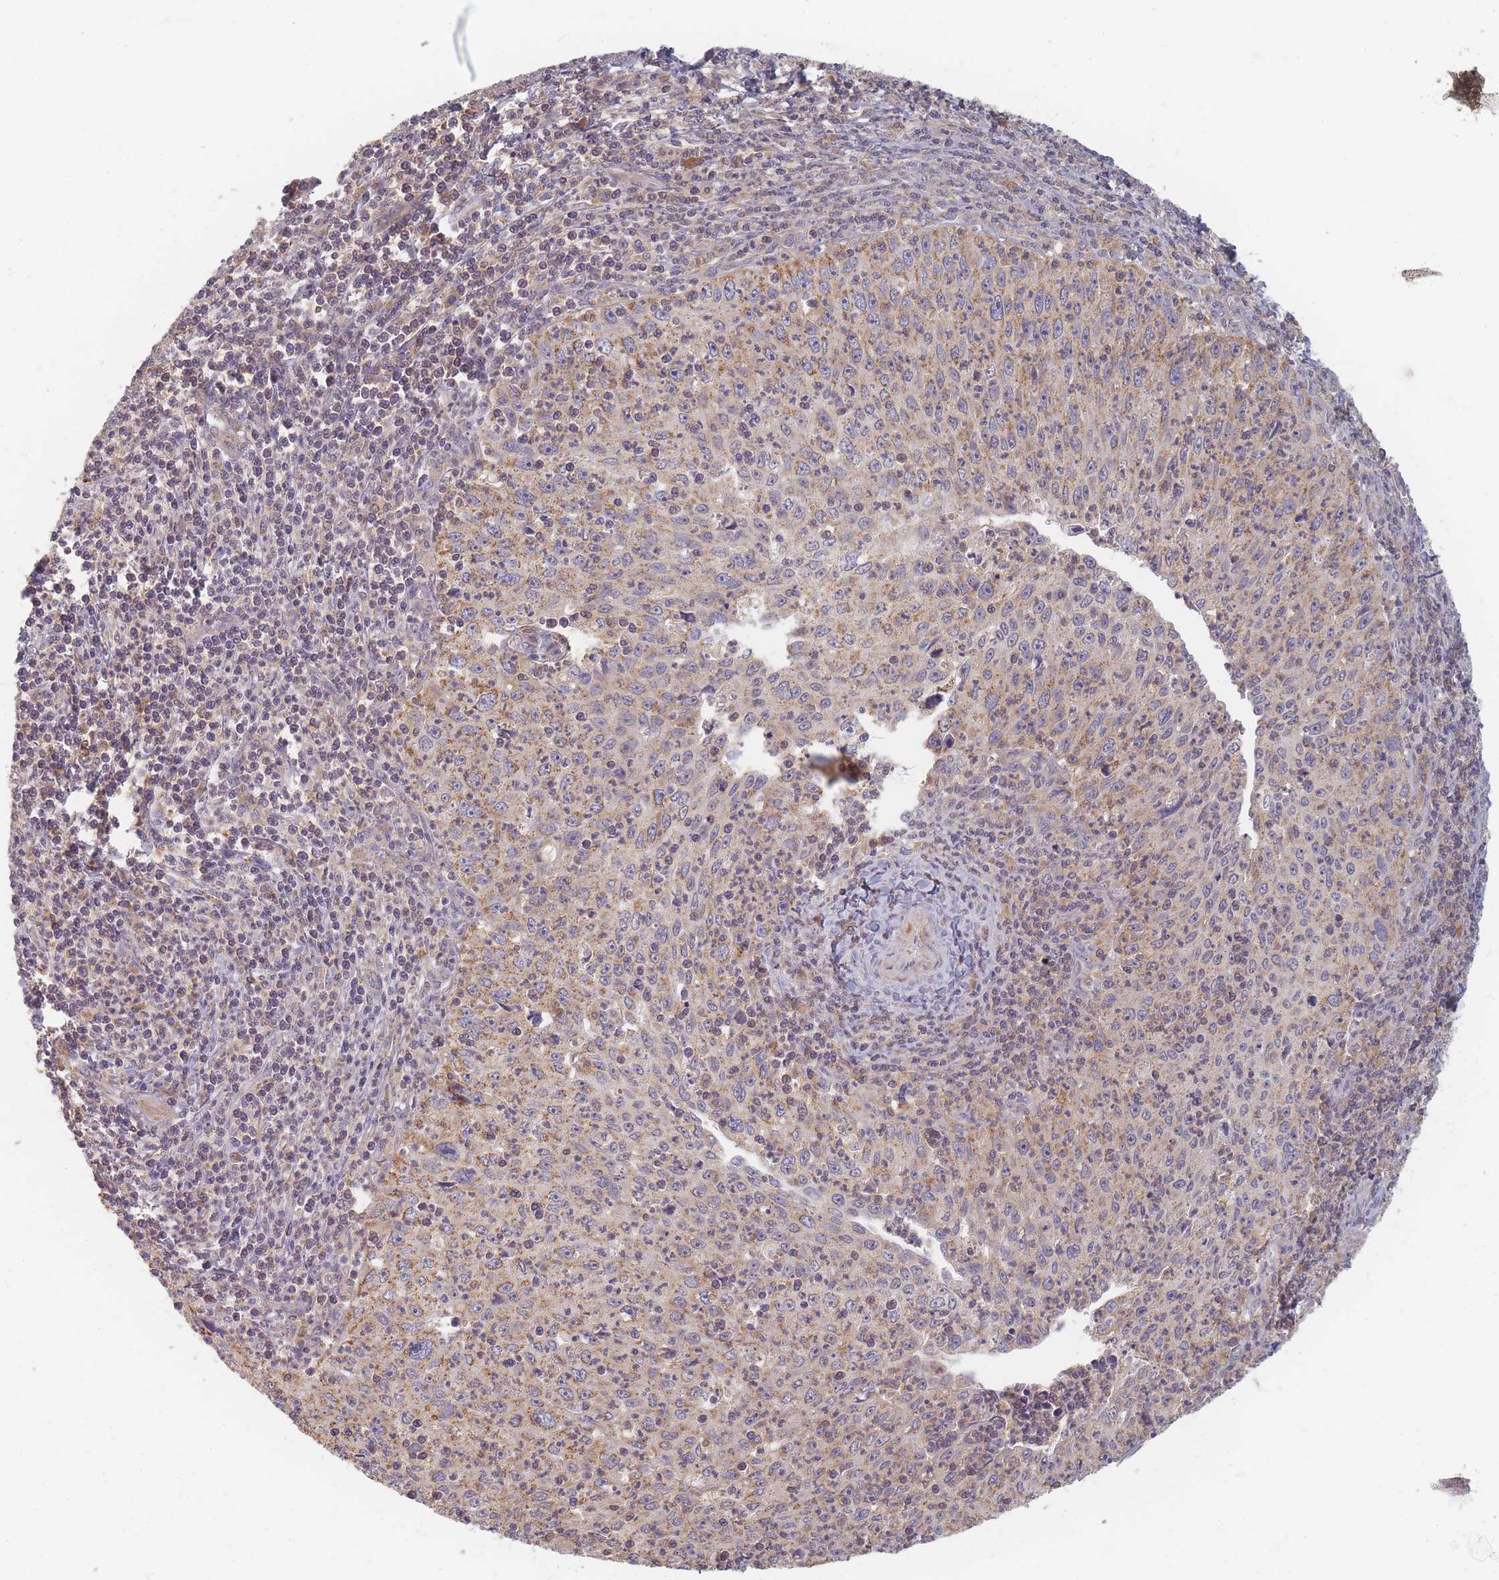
{"staining": {"intensity": "moderate", "quantity": "25%-75%", "location": "cytoplasmic/membranous"}, "tissue": "cervical cancer", "cell_type": "Tumor cells", "image_type": "cancer", "snomed": [{"axis": "morphology", "description": "Squamous cell carcinoma, NOS"}, {"axis": "topography", "description": "Cervix"}], "caption": "Cervical squamous cell carcinoma stained with IHC shows moderate cytoplasmic/membranous staining in approximately 25%-75% of tumor cells.", "gene": "SLC35F3", "patient": {"sex": "female", "age": 30}}